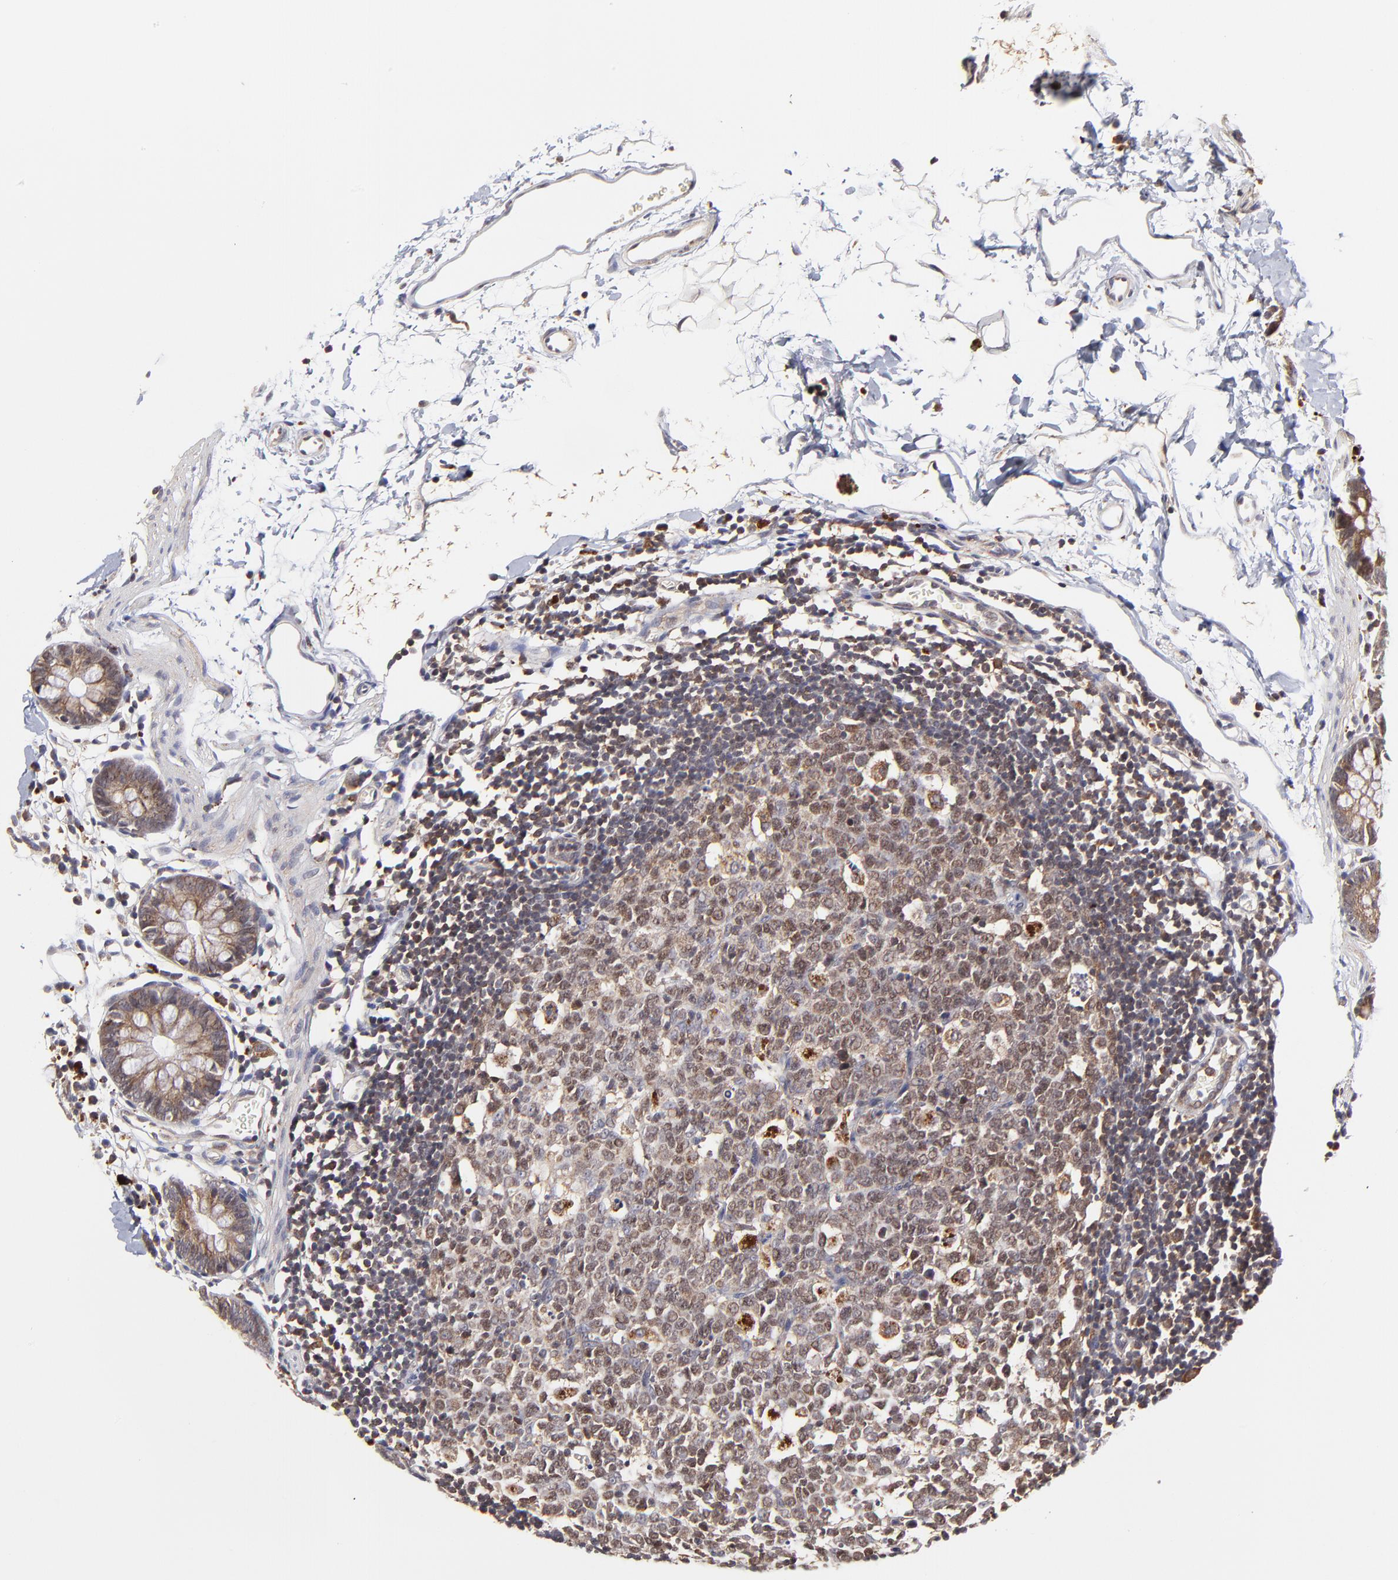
{"staining": {"intensity": "weak", "quantity": ">75%", "location": "cytoplasmic/membranous"}, "tissue": "colon", "cell_type": "Endothelial cells", "image_type": "normal", "snomed": [{"axis": "morphology", "description": "Normal tissue, NOS"}, {"axis": "topography", "description": "Colon"}], "caption": "IHC (DAB) staining of unremarkable colon exhibits weak cytoplasmic/membranous protein expression in about >75% of endothelial cells.", "gene": "MAP2K7", "patient": {"sex": "male", "age": 14}}